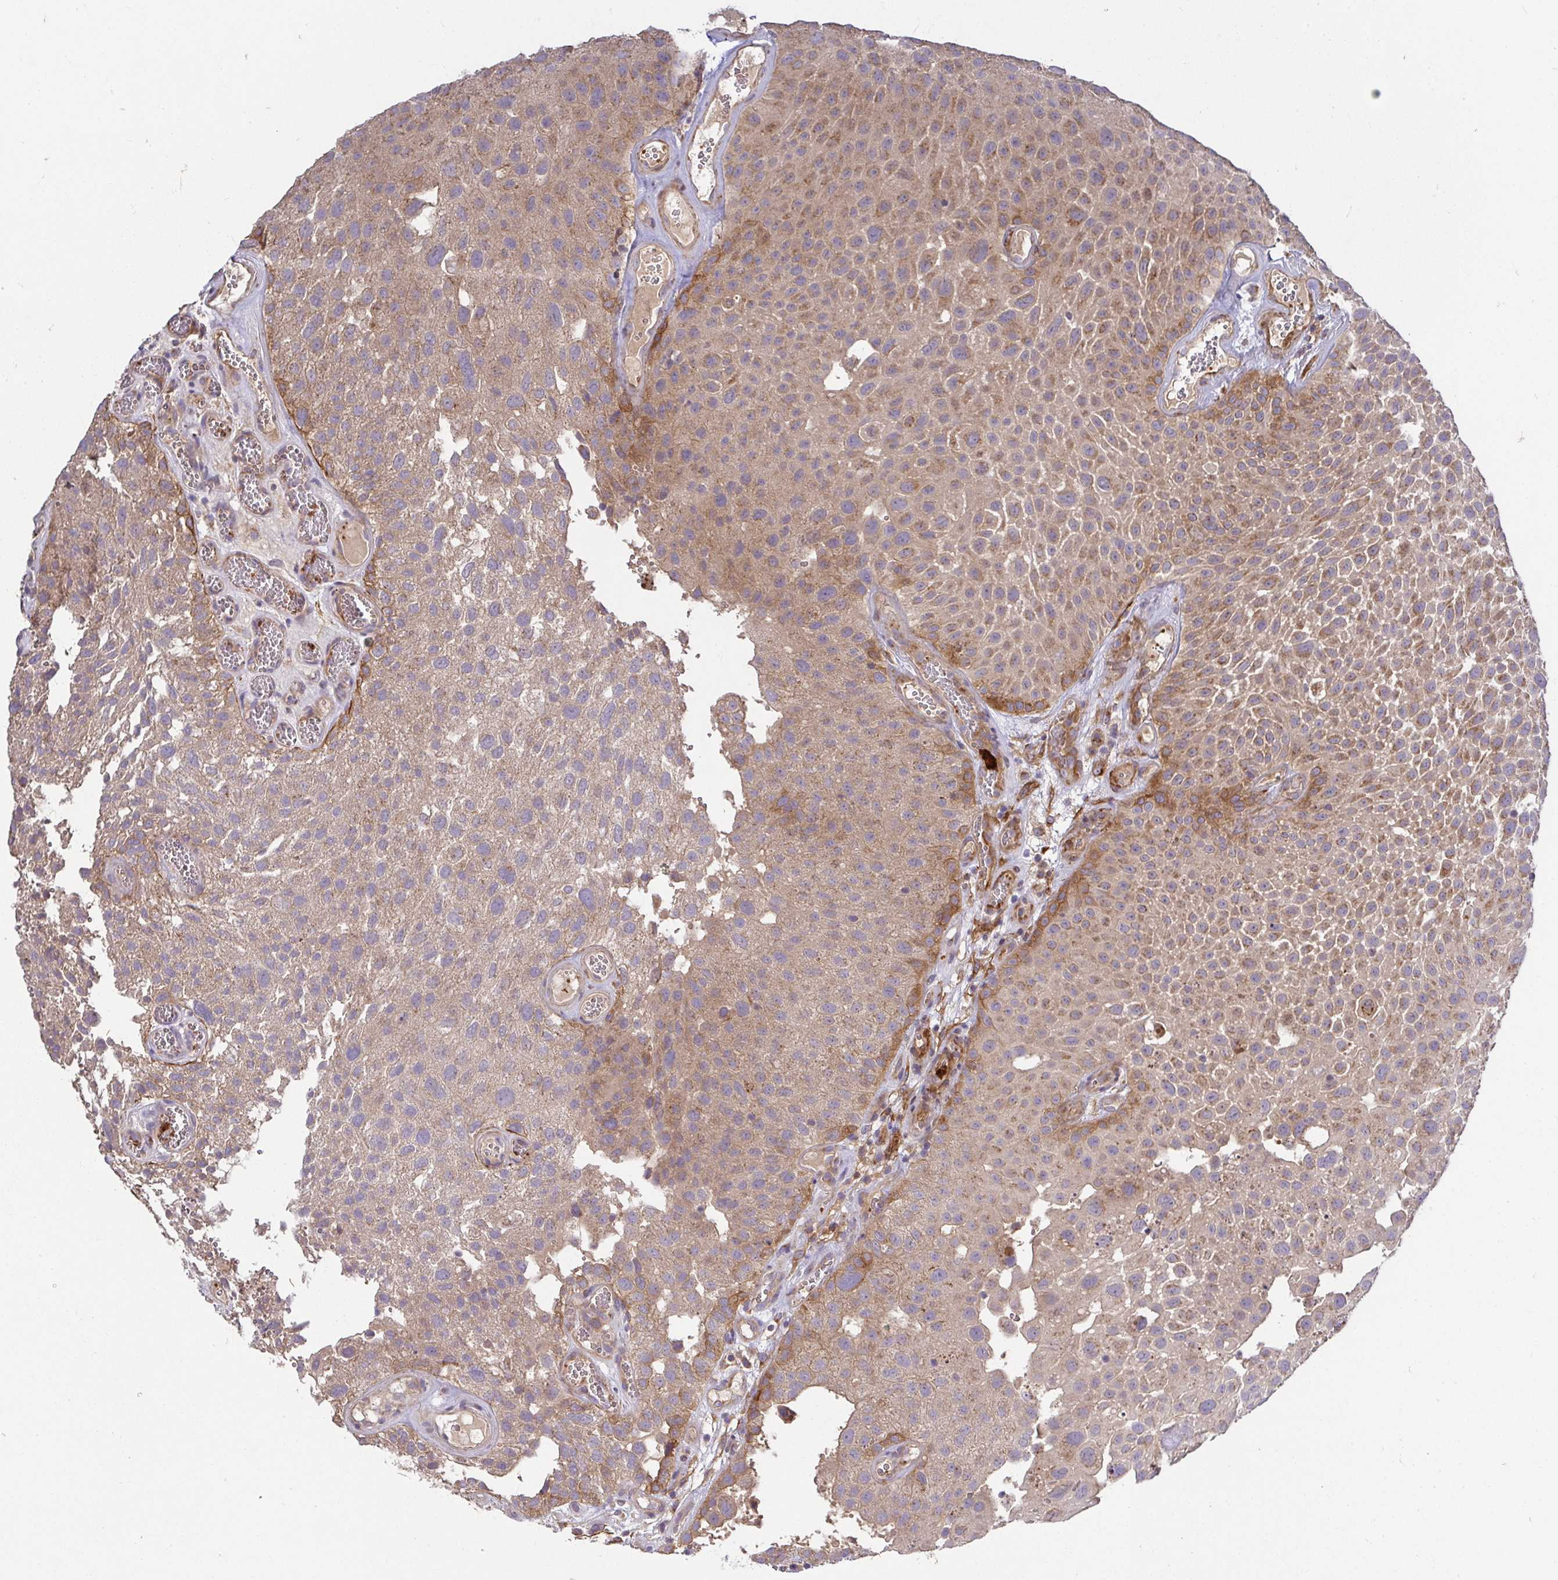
{"staining": {"intensity": "moderate", "quantity": ">75%", "location": "cytoplasmic/membranous"}, "tissue": "urothelial cancer", "cell_type": "Tumor cells", "image_type": "cancer", "snomed": [{"axis": "morphology", "description": "Urothelial carcinoma, Low grade"}, {"axis": "topography", "description": "Urinary bladder"}], "caption": "Immunohistochemistry (DAB (3,3'-diaminobenzidine)) staining of low-grade urothelial carcinoma shows moderate cytoplasmic/membranous protein staining in approximately >75% of tumor cells. (DAB = brown stain, brightfield microscopy at high magnification).", "gene": "TM9SF4", "patient": {"sex": "male", "age": 72}}